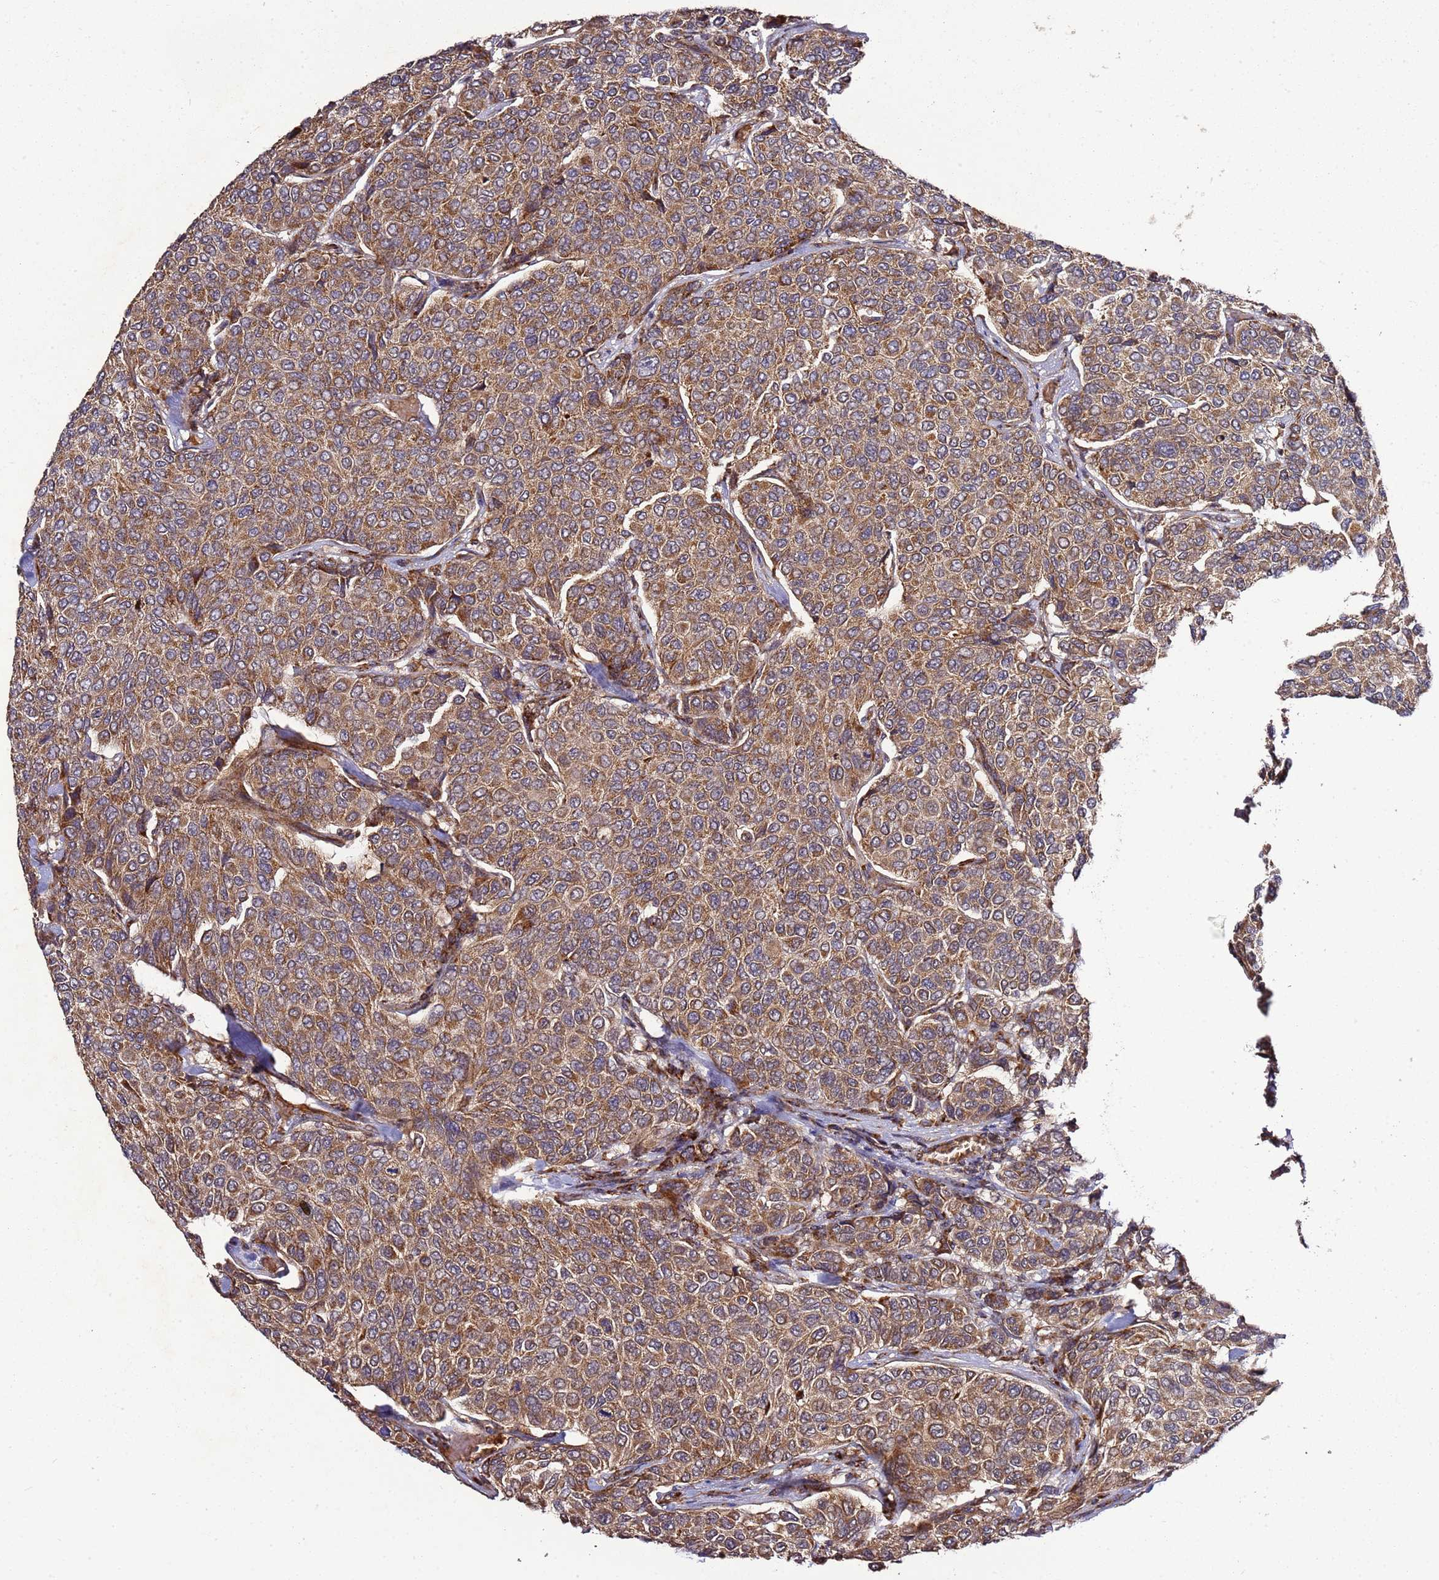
{"staining": {"intensity": "strong", "quantity": ">75%", "location": "cytoplasmic/membranous"}, "tissue": "breast cancer", "cell_type": "Tumor cells", "image_type": "cancer", "snomed": [{"axis": "morphology", "description": "Duct carcinoma"}, {"axis": "topography", "description": "Breast"}], "caption": "A histopathology image of invasive ductal carcinoma (breast) stained for a protein demonstrates strong cytoplasmic/membranous brown staining in tumor cells. The protein of interest is stained brown, and the nuclei are stained in blue (DAB (3,3'-diaminobenzidine) IHC with brightfield microscopy, high magnification).", "gene": "TM2D2", "patient": {"sex": "female", "age": 55}}